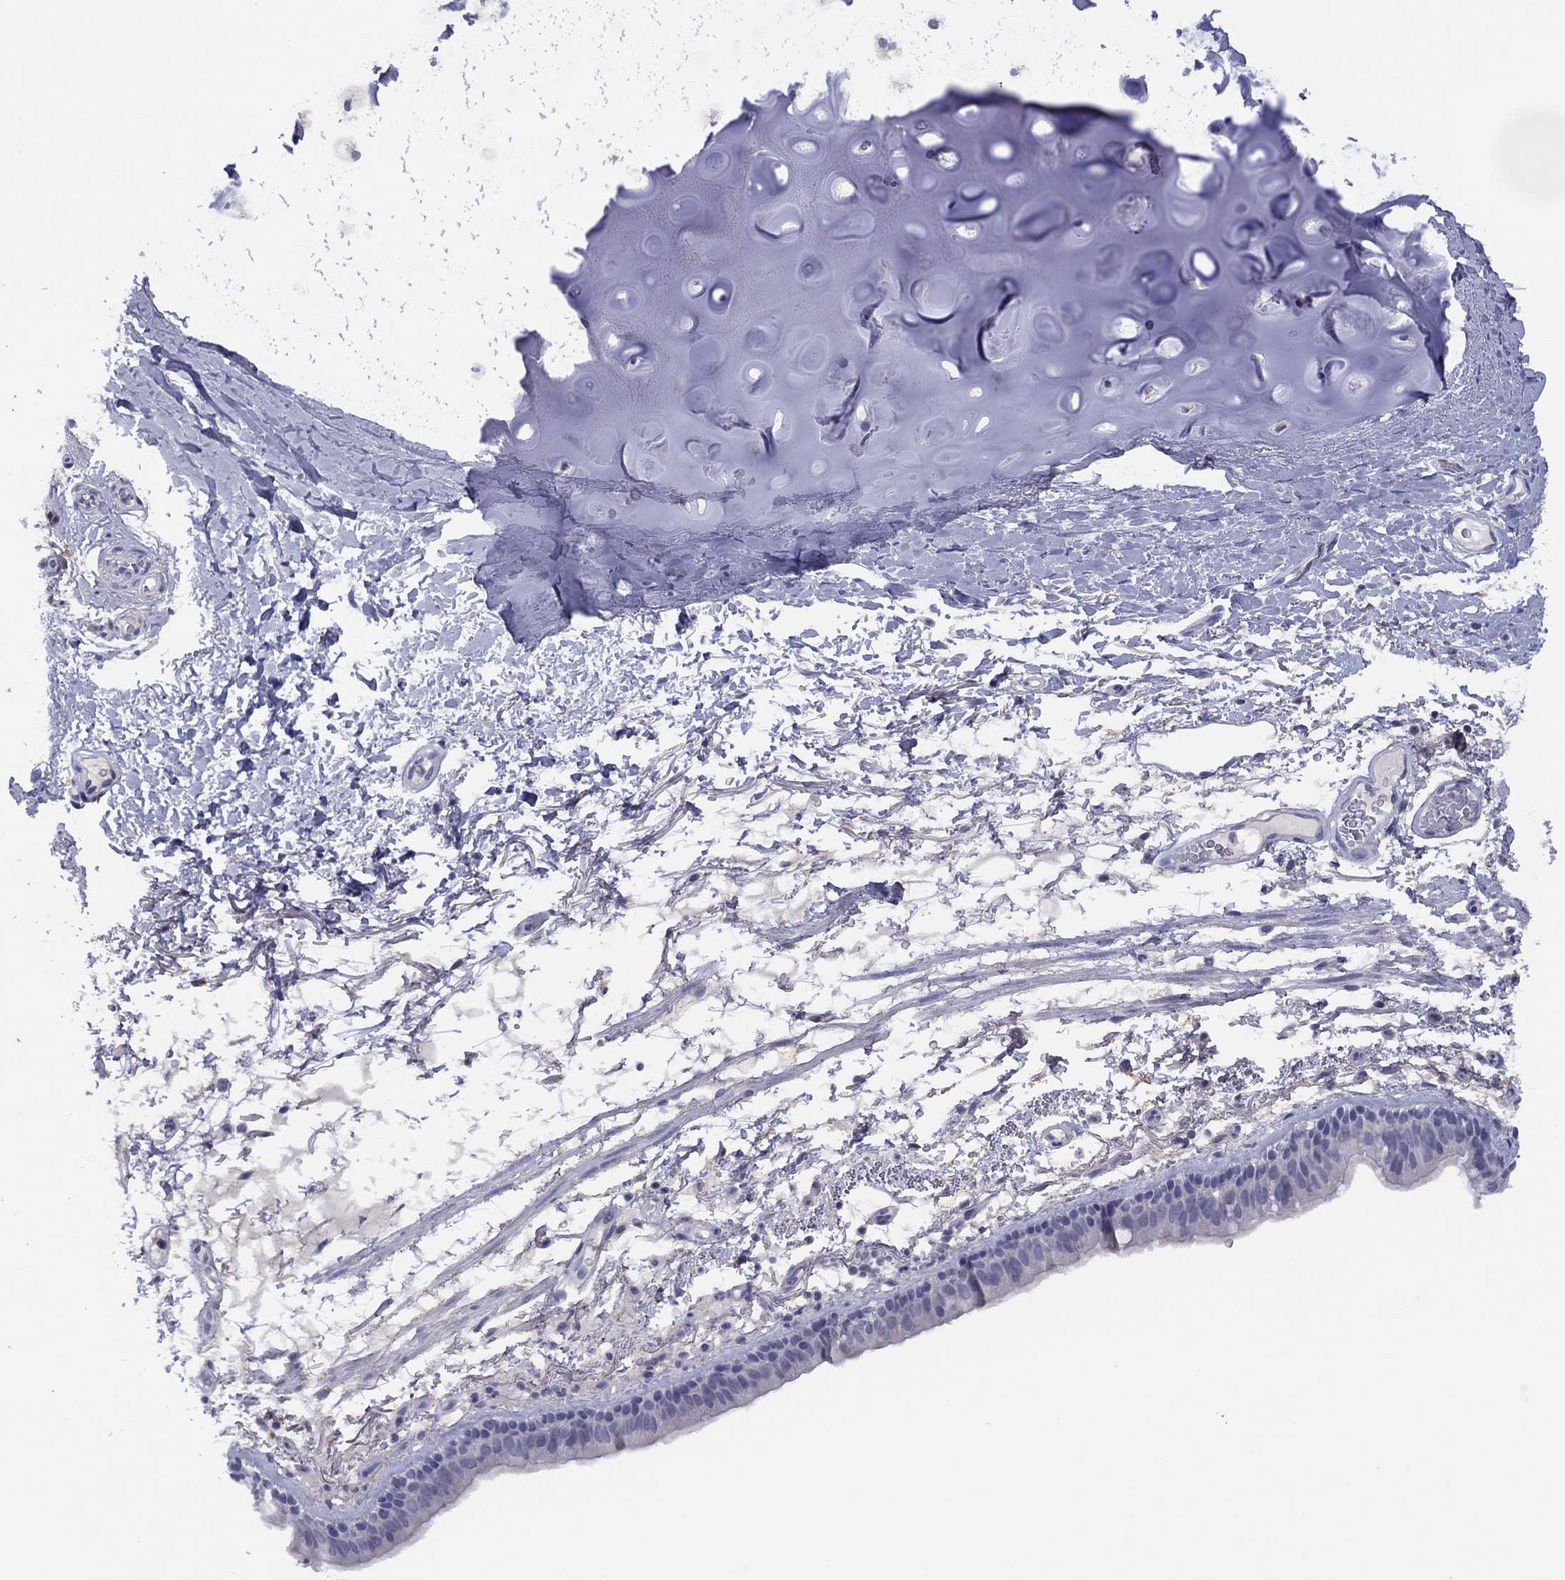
{"staining": {"intensity": "negative", "quantity": "none", "location": "none"}, "tissue": "bronchus", "cell_type": "Respiratory epithelial cells", "image_type": "normal", "snomed": [{"axis": "morphology", "description": "Normal tissue, NOS"}, {"axis": "topography", "description": "Lymph node"}, {"axis": "topography", "description": "Bronchus"}], "caption": "Respiratory epithelial cells show no significant expression in unremarkable bronchus.", "gene": "CYP2B6", "patient": {"sex": "female", "age": 70}}